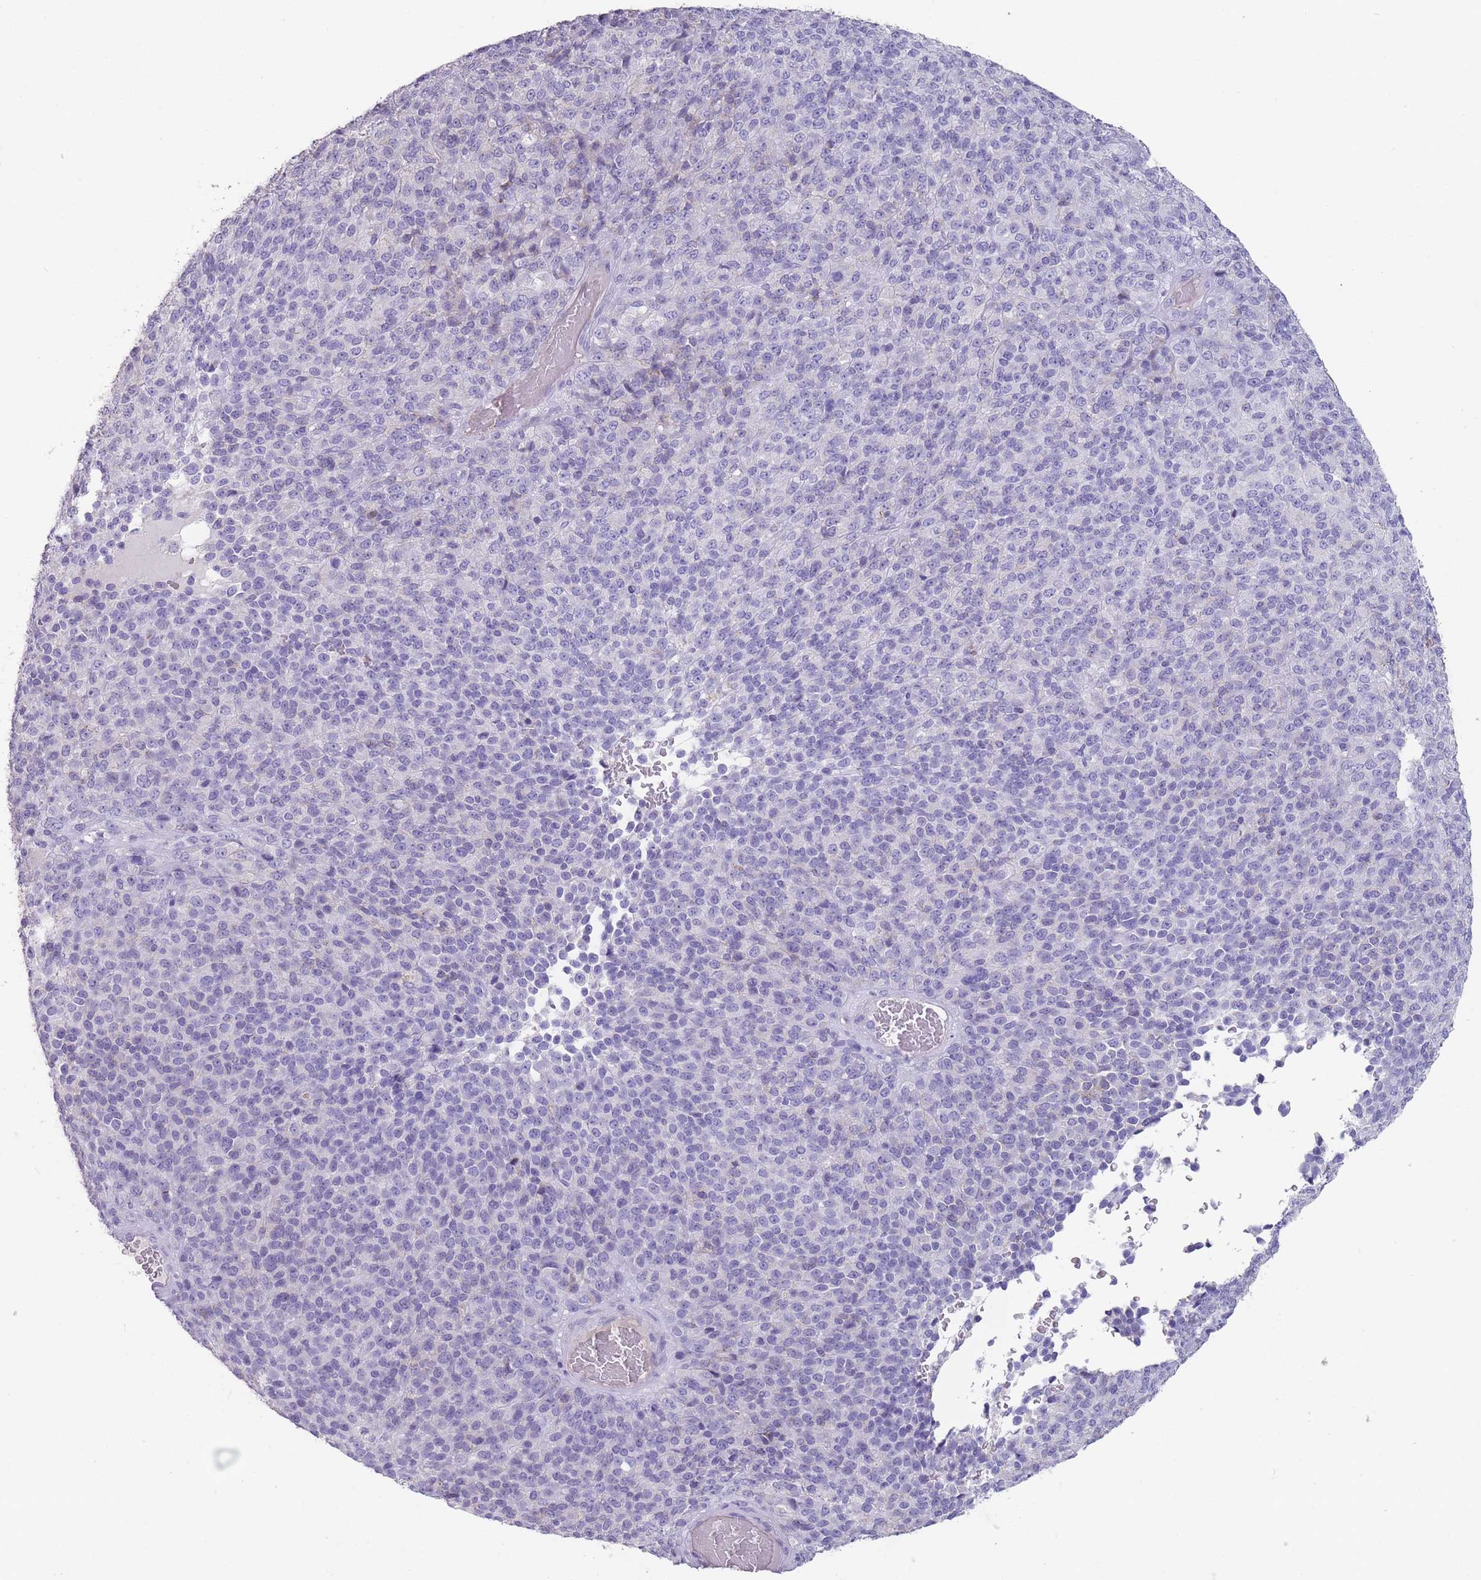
{"staining": {"intensity": "negative", "quantity": "none", "location": "none"}, "tissue": "melanoma", "cell_type": "Tumor cells", "image_type": "cancer", "snomed": [{"axis": "morphology", "description": "Malignant melanoma, Metastatic site"}, {"axis": "topography", "description": "Brain"}], "caption": "DAB (3,3'-diaminobenzidine) immunohistochemical staining of melanoma exhibits no significant positivity in tumor cells.", "gene": "RHBG", "patient": {"sex": "female", "age": 56}}